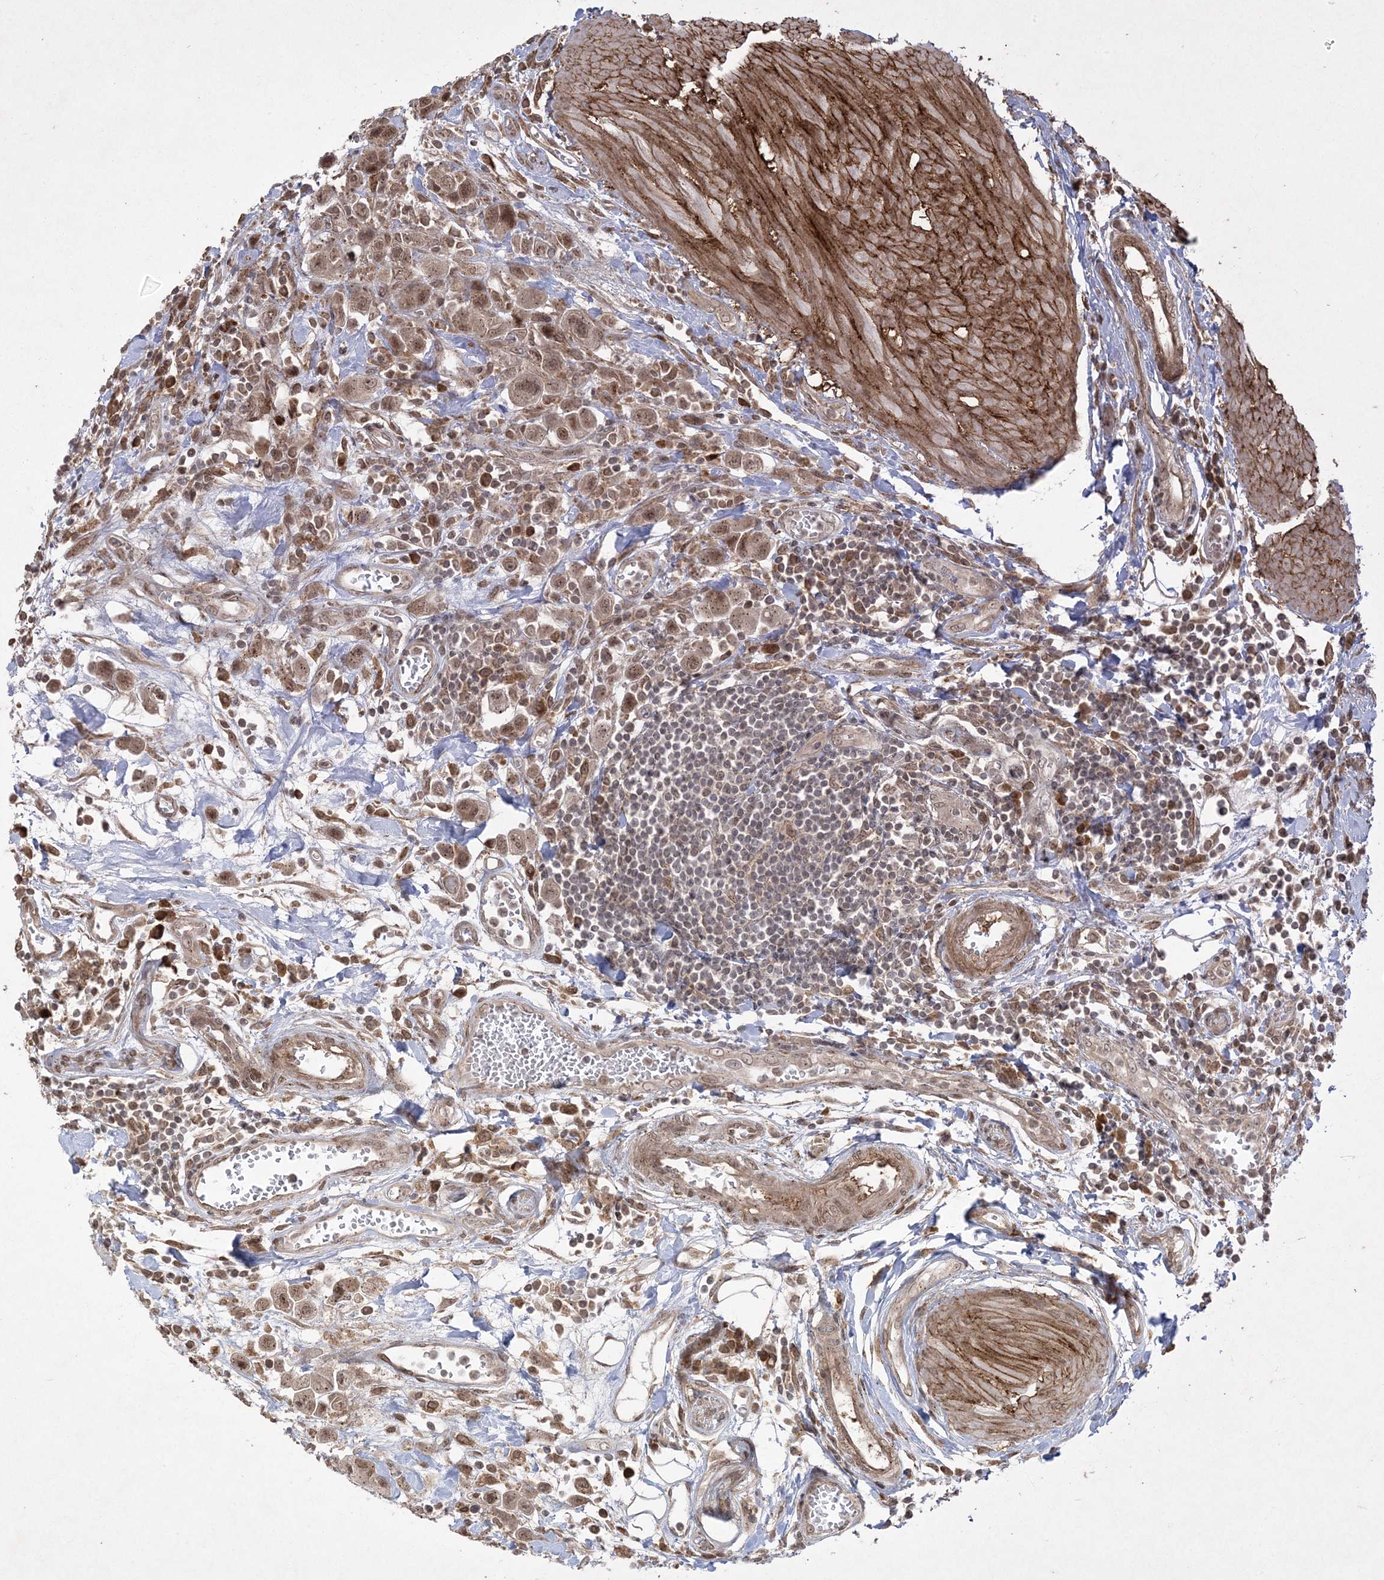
{"staining": {"intensity": "moderate", "quantity": ">75%", "location": "cytoplasmic/membranous,nuclear"}, "tissue": "urothelial cancer", "cell_type": "Tumor cells", "image_type": "cancer", "snomed": [{"axis": "morphology", "description": "Urothelial carcinoma, High grade"}, {"axis": "topography", "description": "Urinary bladder"}], "caption": "Brown immunohistochemical staining in urothelial carcinoma (high-grade) exhibits moderate cytoplasmic/membranous and nuclear expression in about >75% of tumor cells.", "gene": "RRAS", "patient": {"sex": "male", "age": 50}}